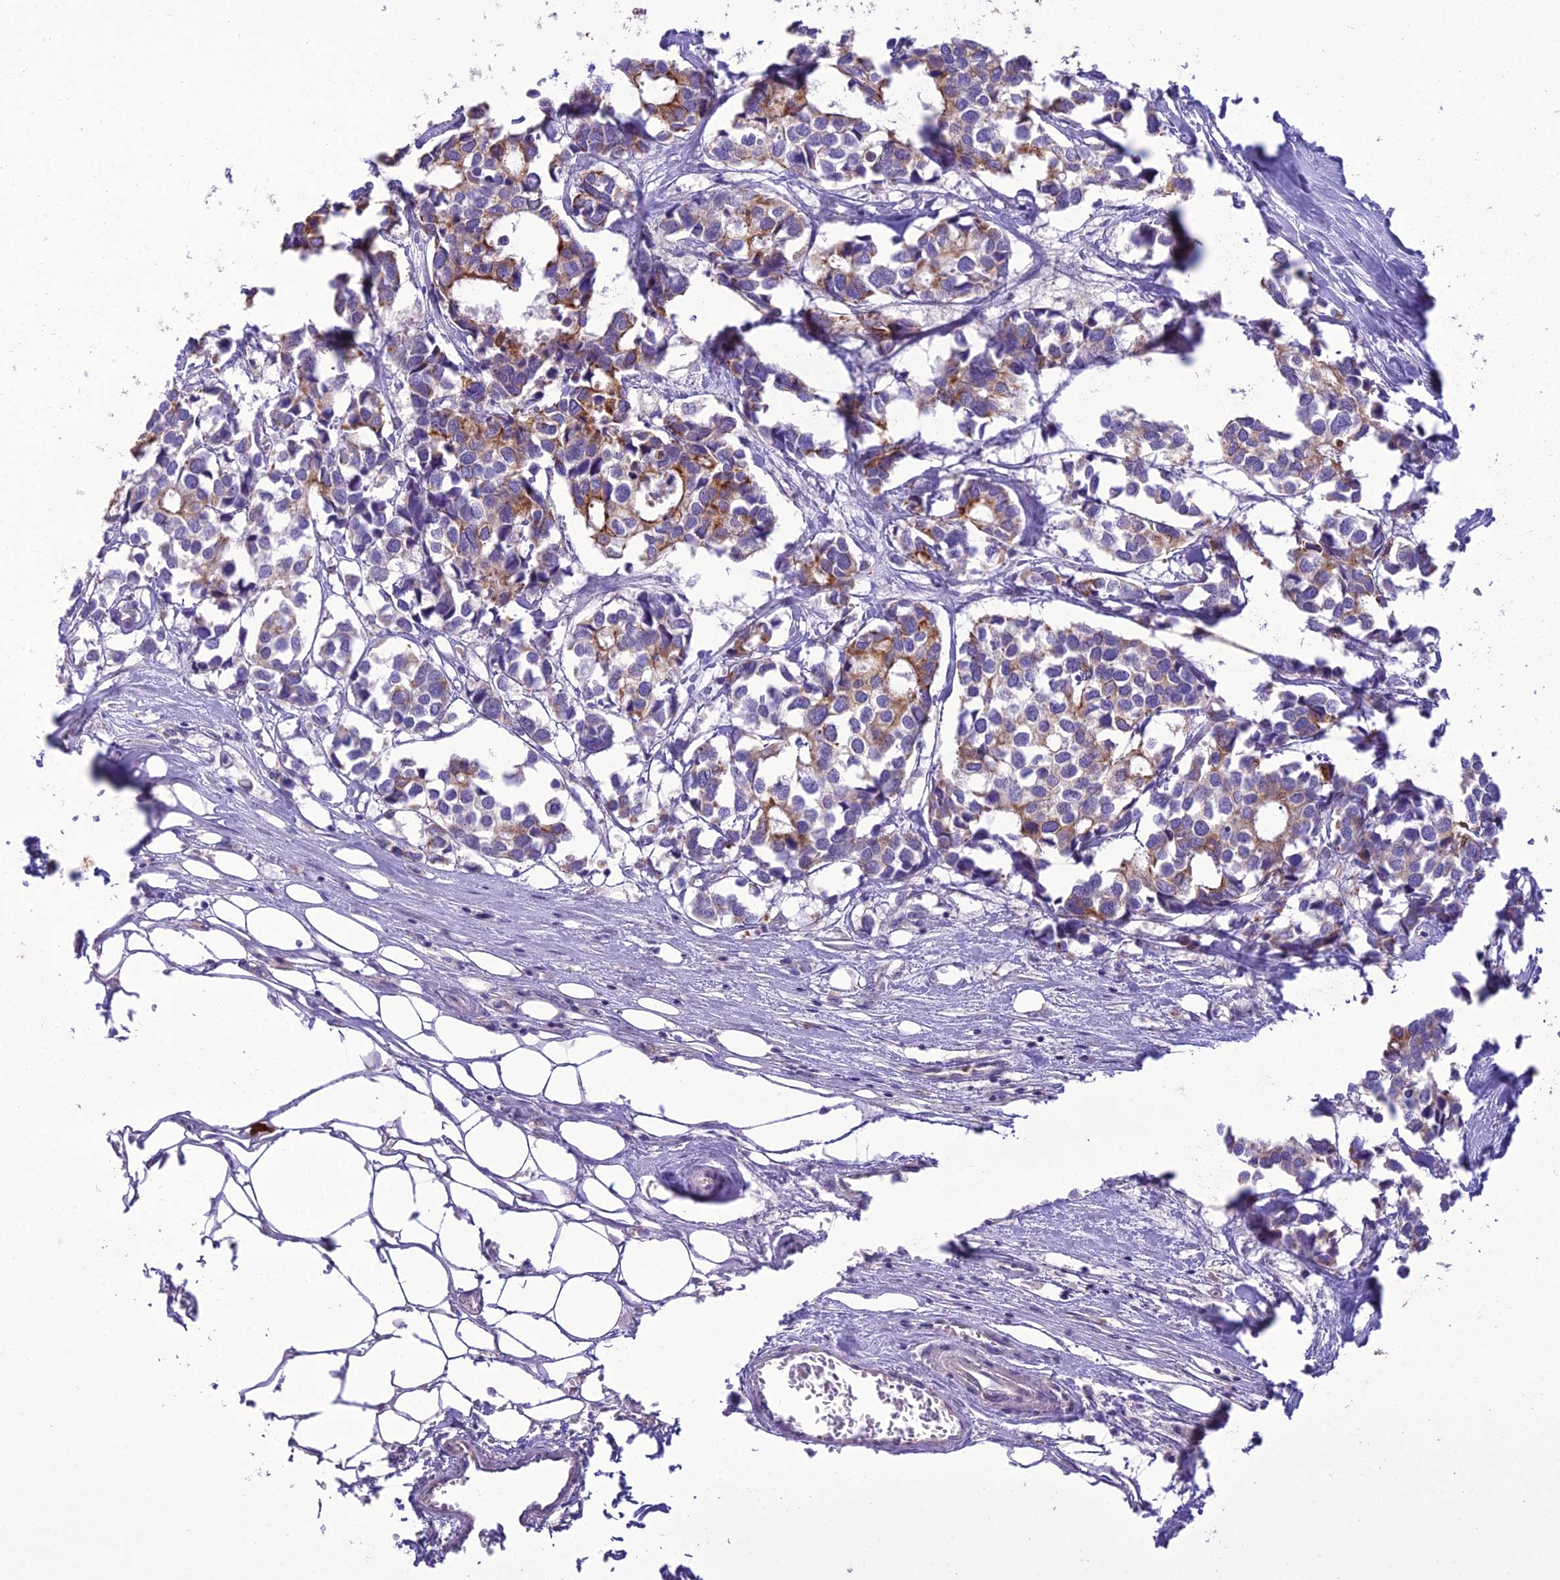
{"staining": {"intensity": "moderate", "quantity": "<25%", "location": "cytoplasmic/membranous"}, "tissue": "breast cancer", "cell_type": "Tumor cells", "image_type": "cancer", "snomed": [{"axis": "morphology", "description": "Duct carcinoma"}, {"axis": "topography", "description": "Breast"}], "caption": "Approximately <25% of tumor cells in breast infiltrating ductal carcinoma display moderate cytoplasmic/membranous protein positivity as visualized by brown immunohistochemical staining.", "gene": "SCRT1", "patient": {"sex": "female", "age": 83}}